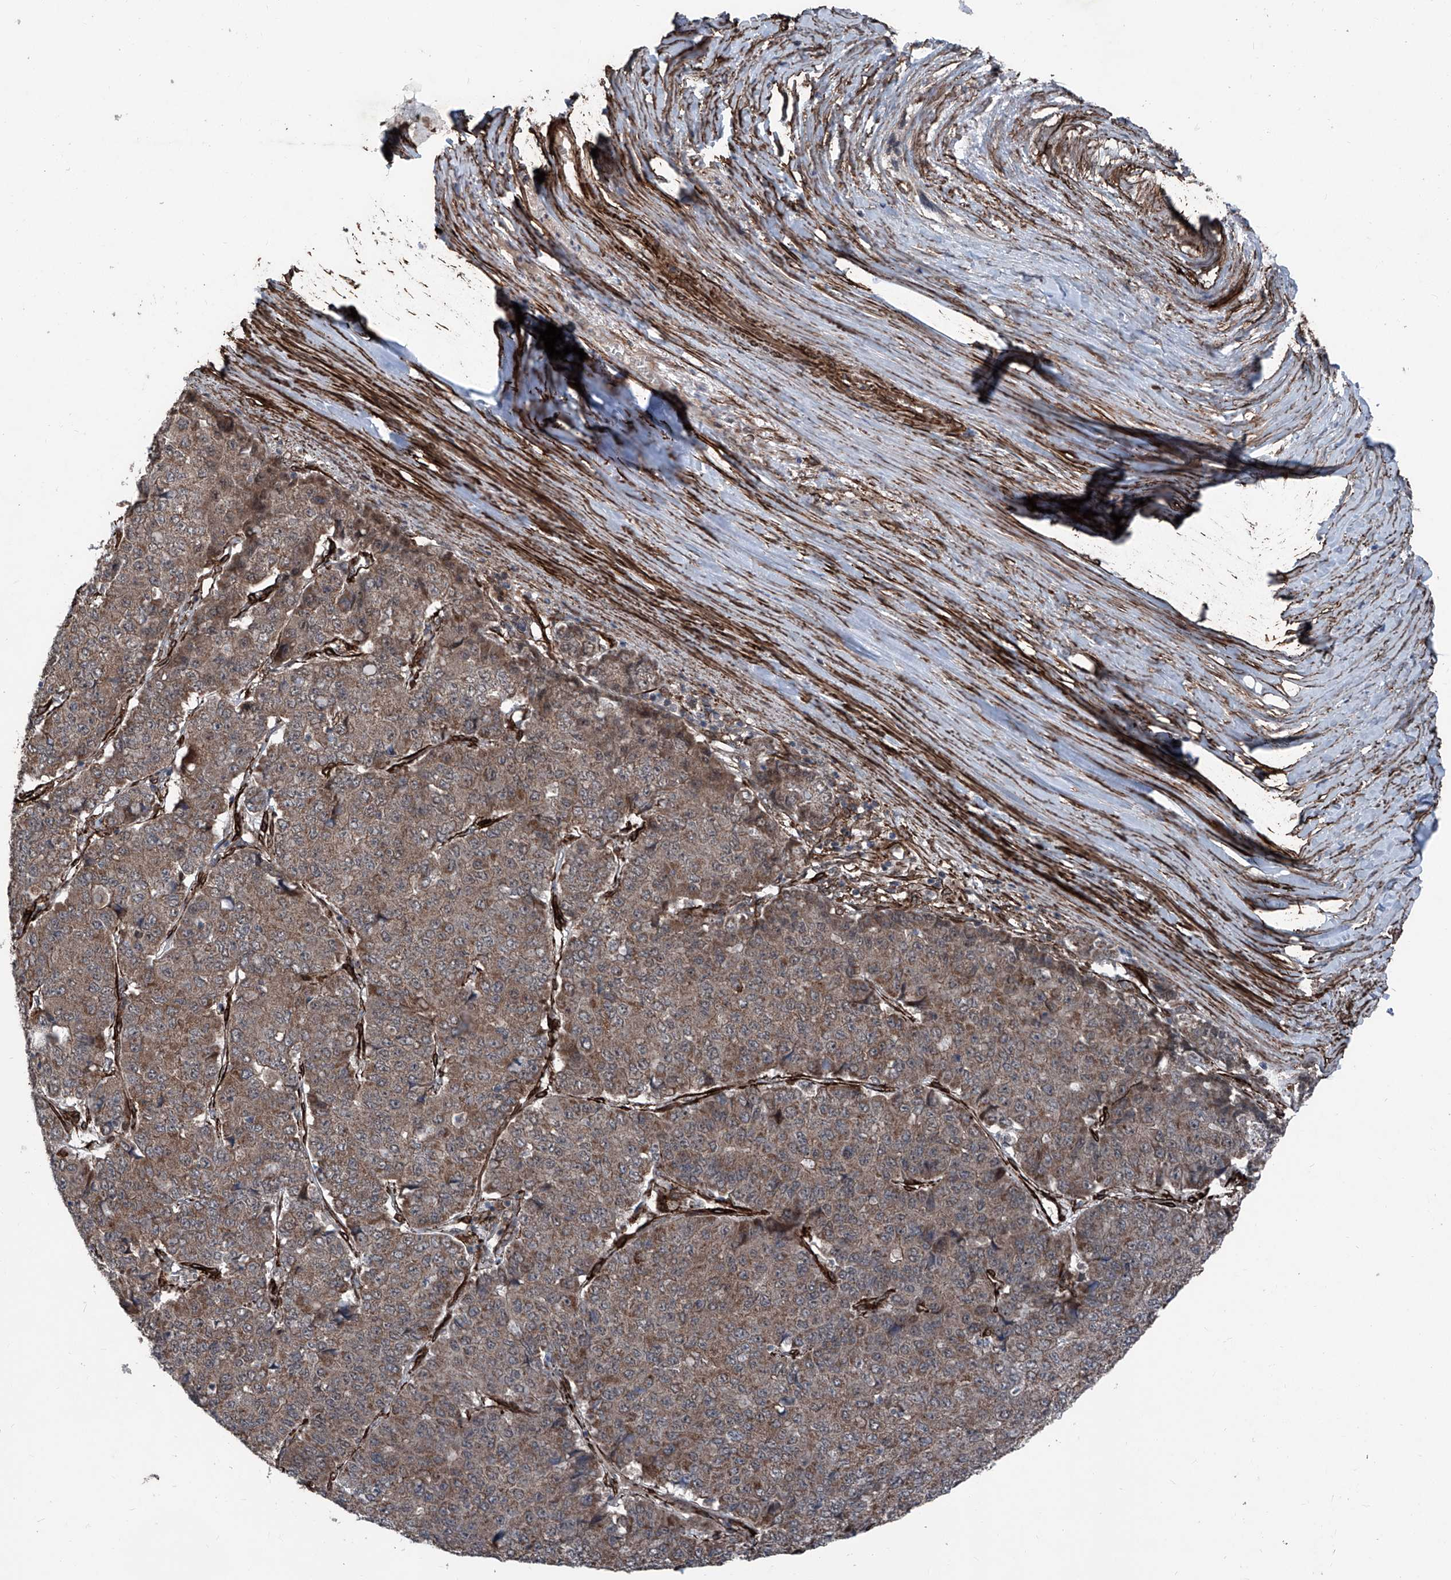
{"staining": {"intensity": "weak", "quantity": ">75%", "location": "cytoplasmic/membranous"}, "tissue": "pancreatic cancer", "cell_type": "Tumor cells", "image_type": "cancer", "snomed": [{"axis": "morphology", "description": "Adenocarcinoma, NOS"}, {"axis": "topography", "description": "Pancreas"}], "caption": "Protein expression analysis of pancreatic cancer demonstrates weak cytoplasmic/membranous positivity in about >75% of tumor cells.", "gene": "COA7", "patient": {"sex": "male", "age": 50}}